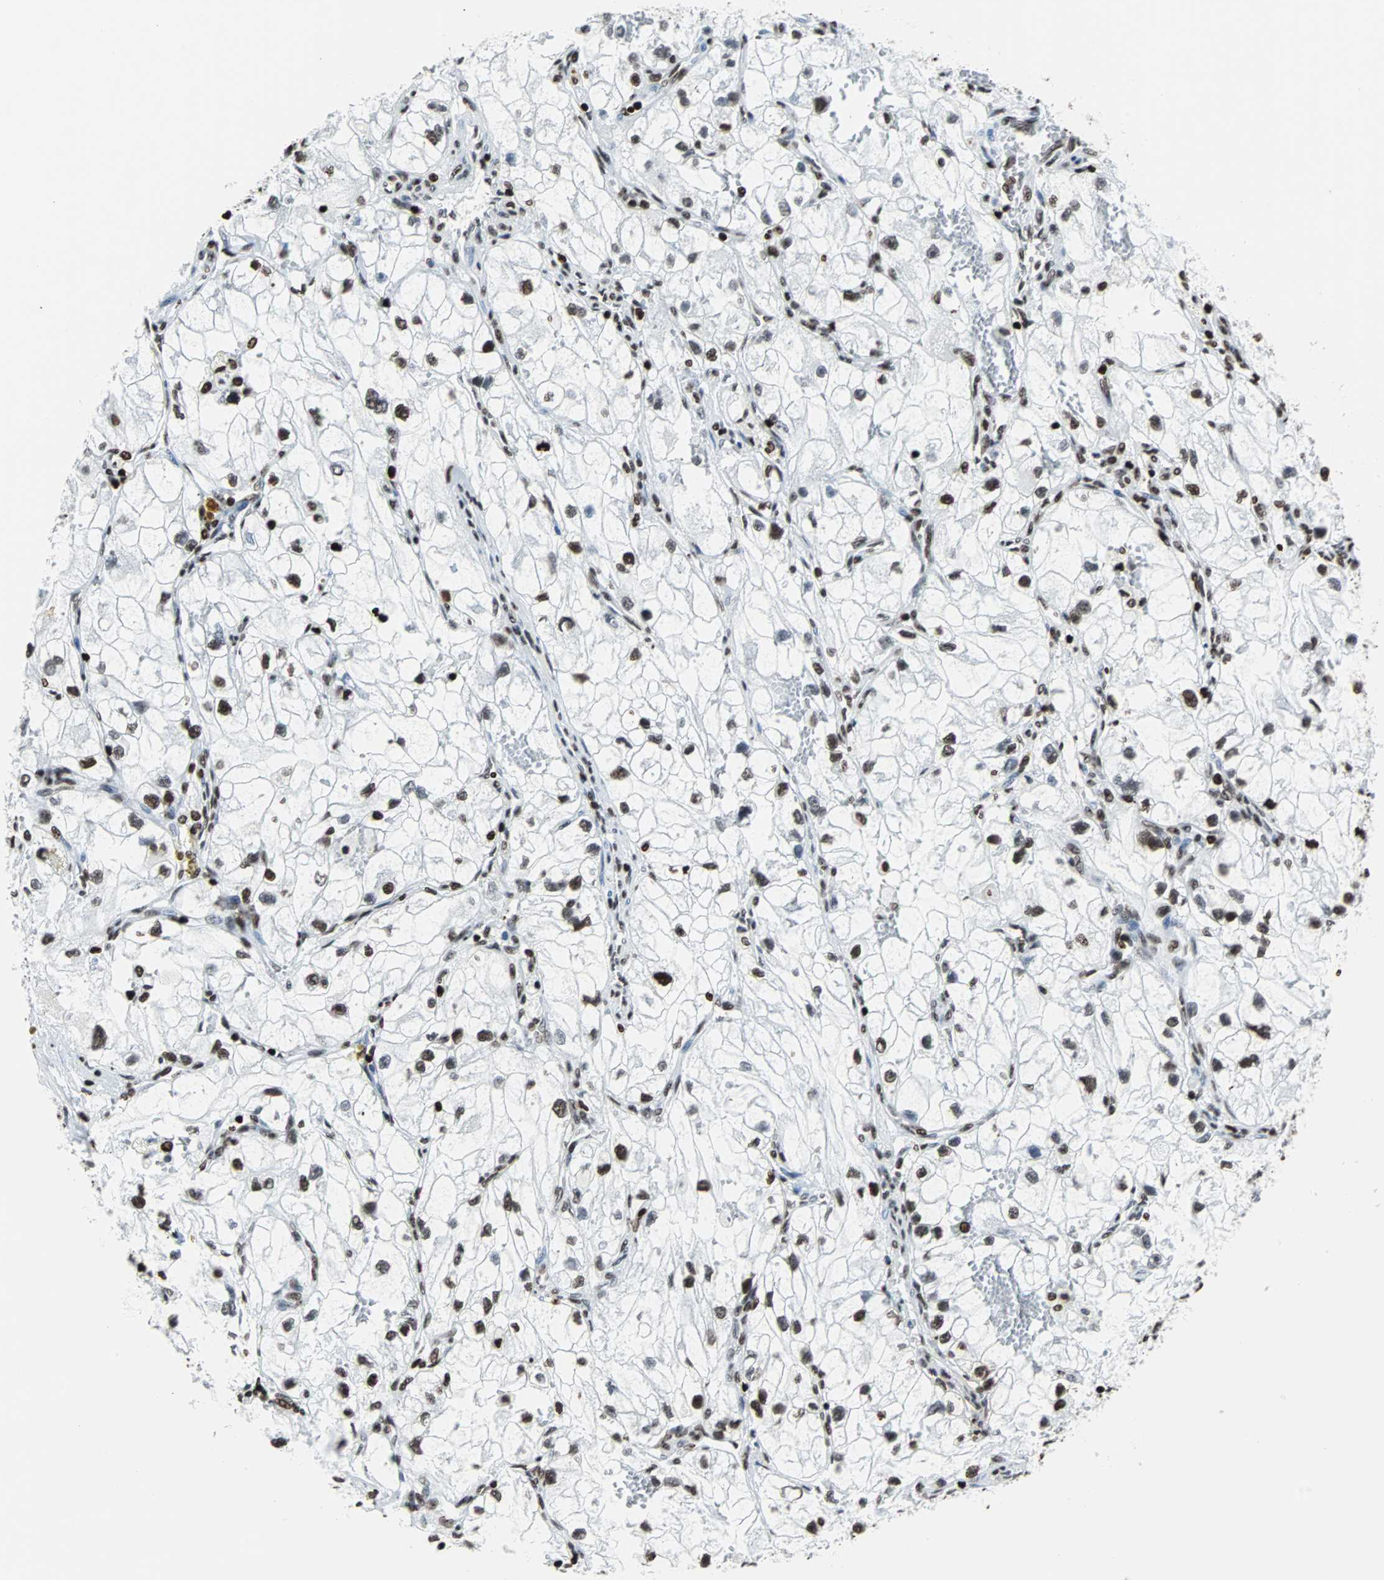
{"staining": {"intensity": "strong", "quantity": ">75%", "location": "nuclear"}, "tissue": "renal cancer", "cell_type": "Tumor cells", "image_type": "cancer", "snomed": [{"axis": "morphology", "description": "Adenocarcinoma, NOS"}, {"axis": "topography", "description": "Kidney"}], "caption": "Immunohistochemical staining of human adenocarcinoma (renal) demonstrates high levels of strong nuclear positivity in approximately >75% of tumor cells.", "gene": "H2BC18", "patient": {"sex": "female", "age": 70}}